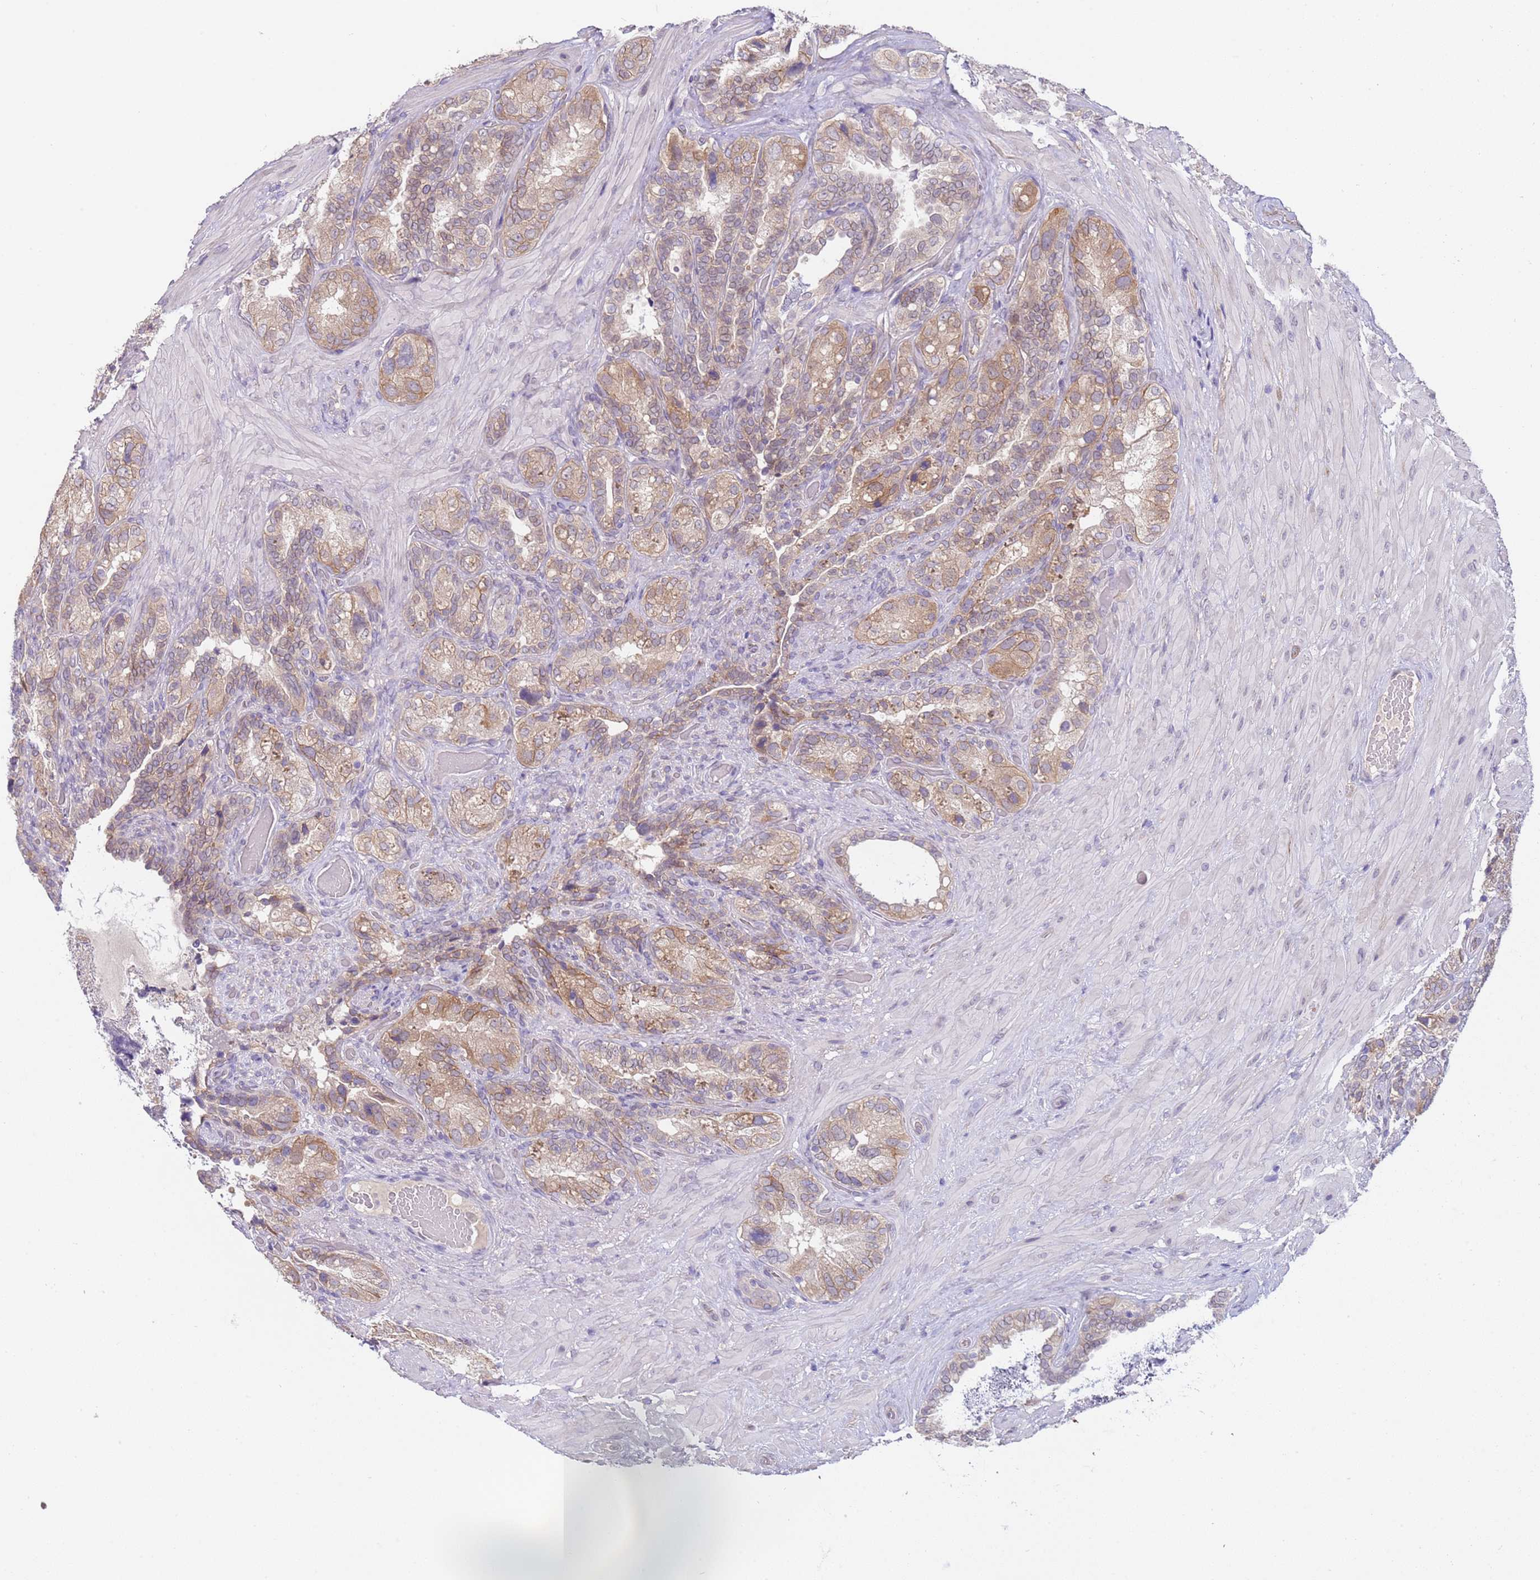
{"staining": {"intensity": "moderate", "quantity": "25%-75%", "location": "cytoplasmic/membranous"}, "tissue": "seminal vesicle", "cell_type": "Glandular cells", "image_type": "normal", "snomed": [{"axis": "morphology", "description": "Normal tissue, NOS"}, {"axis": "topography", "description": "Seminal veicle"}, {"axis": "topography", "description": "Peripheral nerve tissue"}], "caption": "An image of seminal vesicle stained for a protein reveals moderate cytoplasmic/membranous brown staining in glandular cells.", "gene": "TRMT10A", "patient": {"sex": "male", "age": 67}}